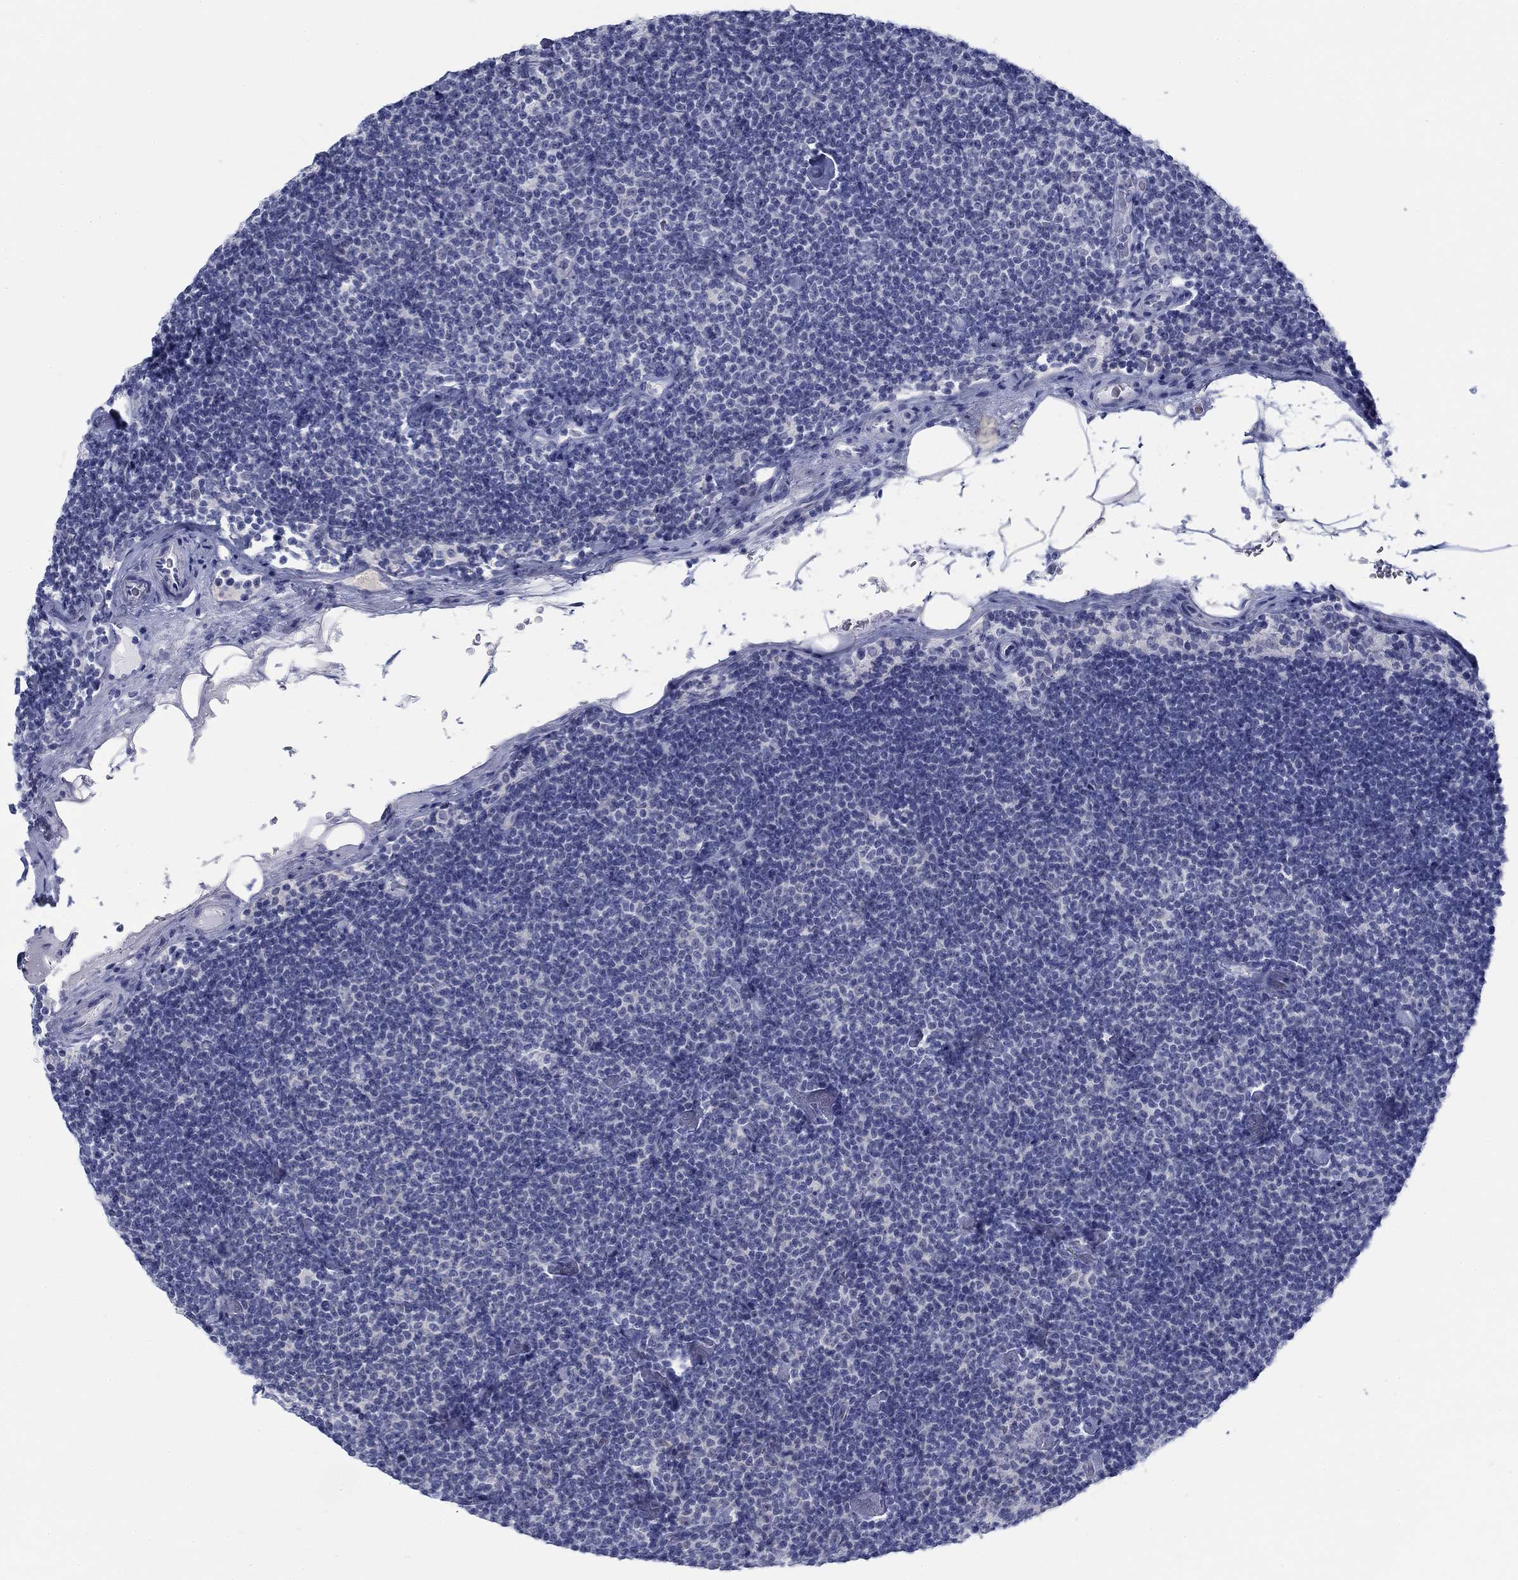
{"staining": {"intensity": "negative", "quantity": "none", "location": "none"}, "tissue": "lymphoma", "cell_type": "Tumor cells", "image_type": "cancer", "snomed": [{"axis": "morphology", "description": "Malignant lymphoma, non-Hodgkin's type, Low grade"}, {"axis": "topography", "description": "Lymph node"}], "caption": "Lymphoma stained for a protein using IHC demonstrates no positivity tumor cells.", "gene": "DNAL1", "patient": {"sex": "male", "age": 81}}